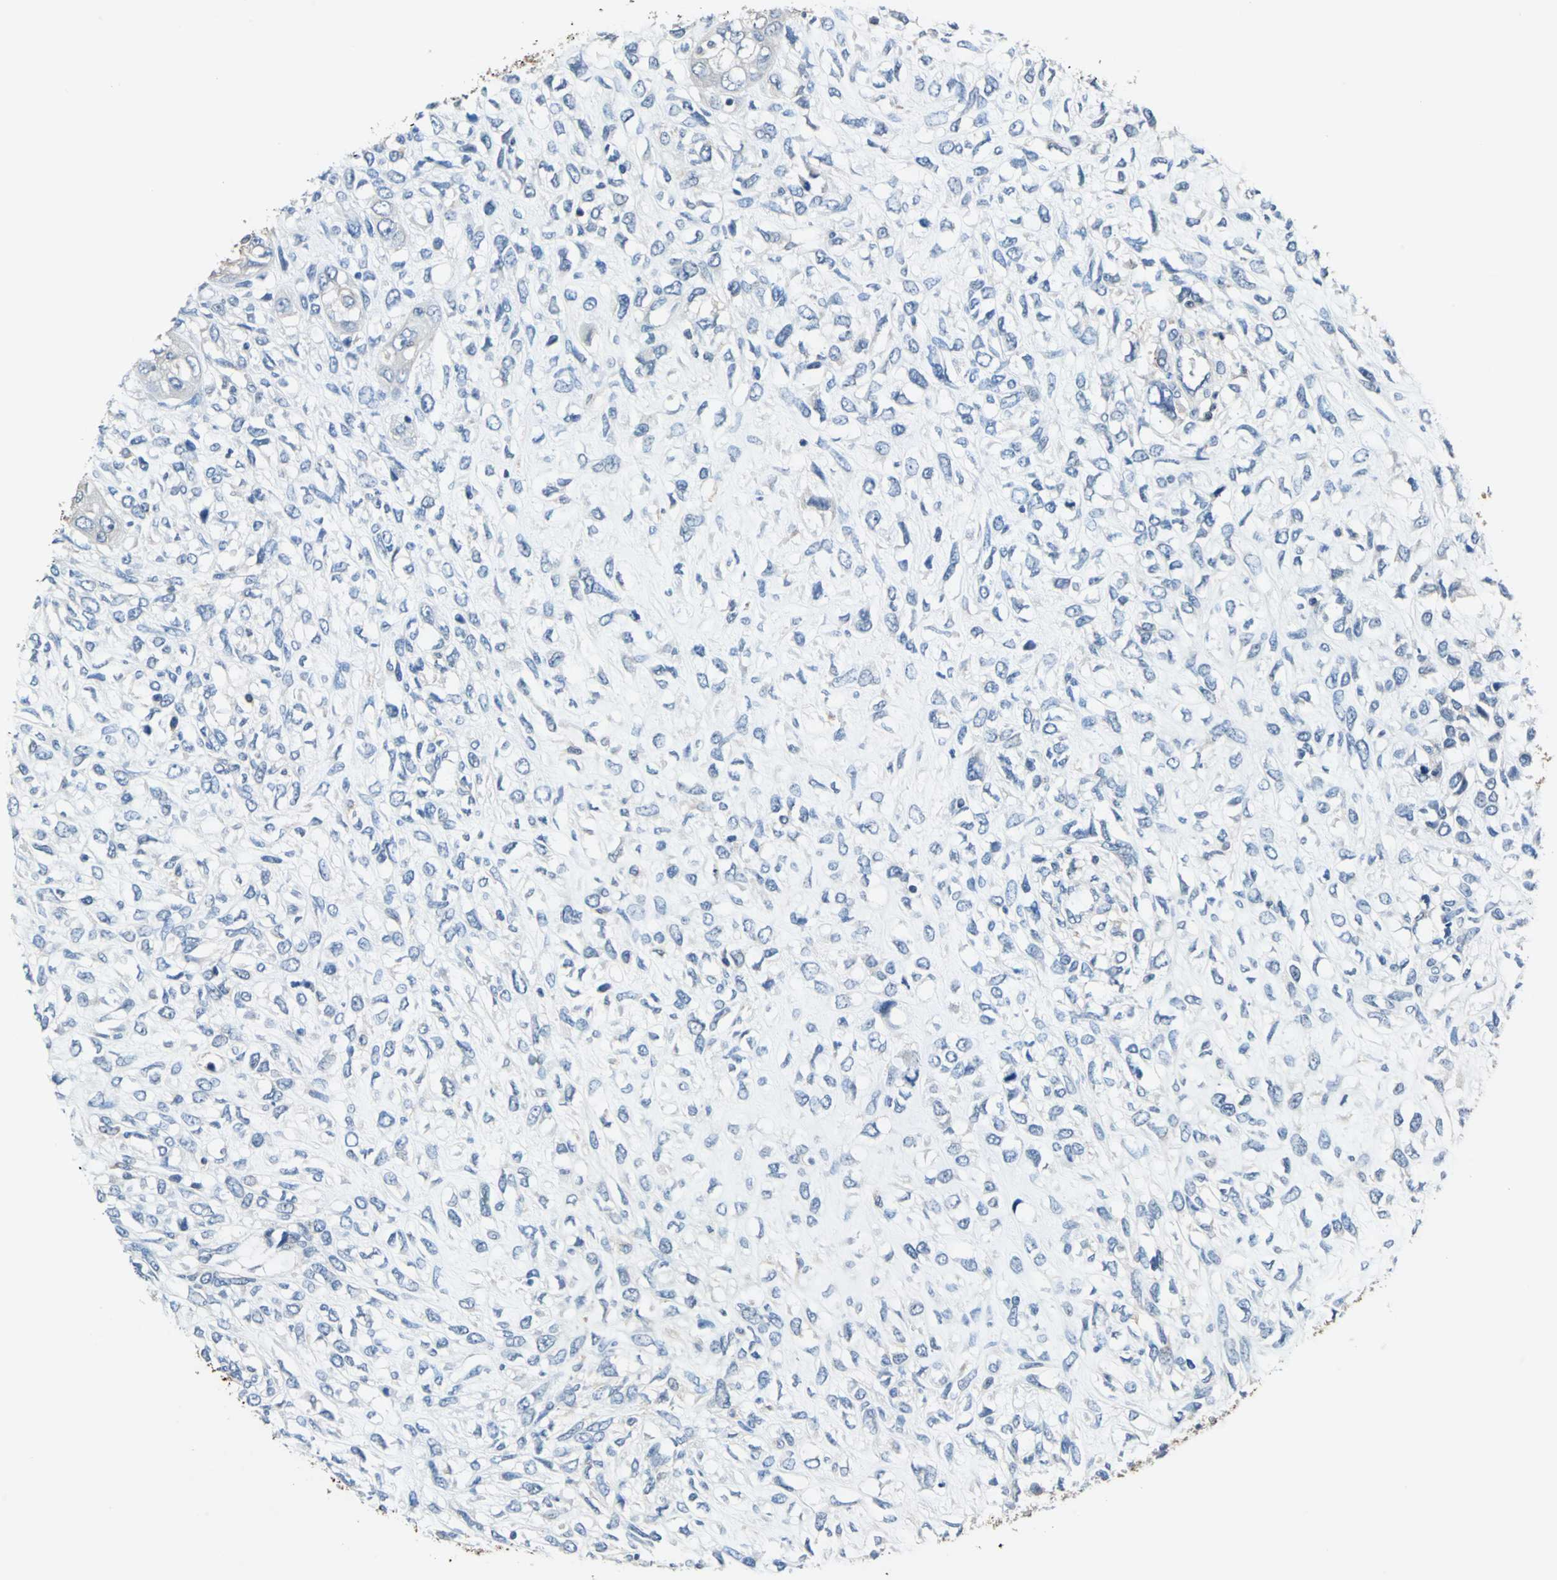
{"staining": {"intensity": "negative", "quantity": "none", "location": "none"}, "tissue": "head and neck cancer", "cell_type": "Tumor cells", "image_type": "cancer", "snomed": [{"axis": "morphology", "description": "Necrosis, NOS"}, {"axis": "morphology", "description": "Neoplasm, malignant, NOS"}, {"axis": "topography", "description": "Salivary gland"}, {"axis": "topography", "description": "Head-Neck"}], "caption": "Neoplasm (malignant) (head and neck) stained for a protein using IHC reveals no expression tumor cells.", "gene": "PRKCA", "patient": {"sex": "male", "age": 43}}